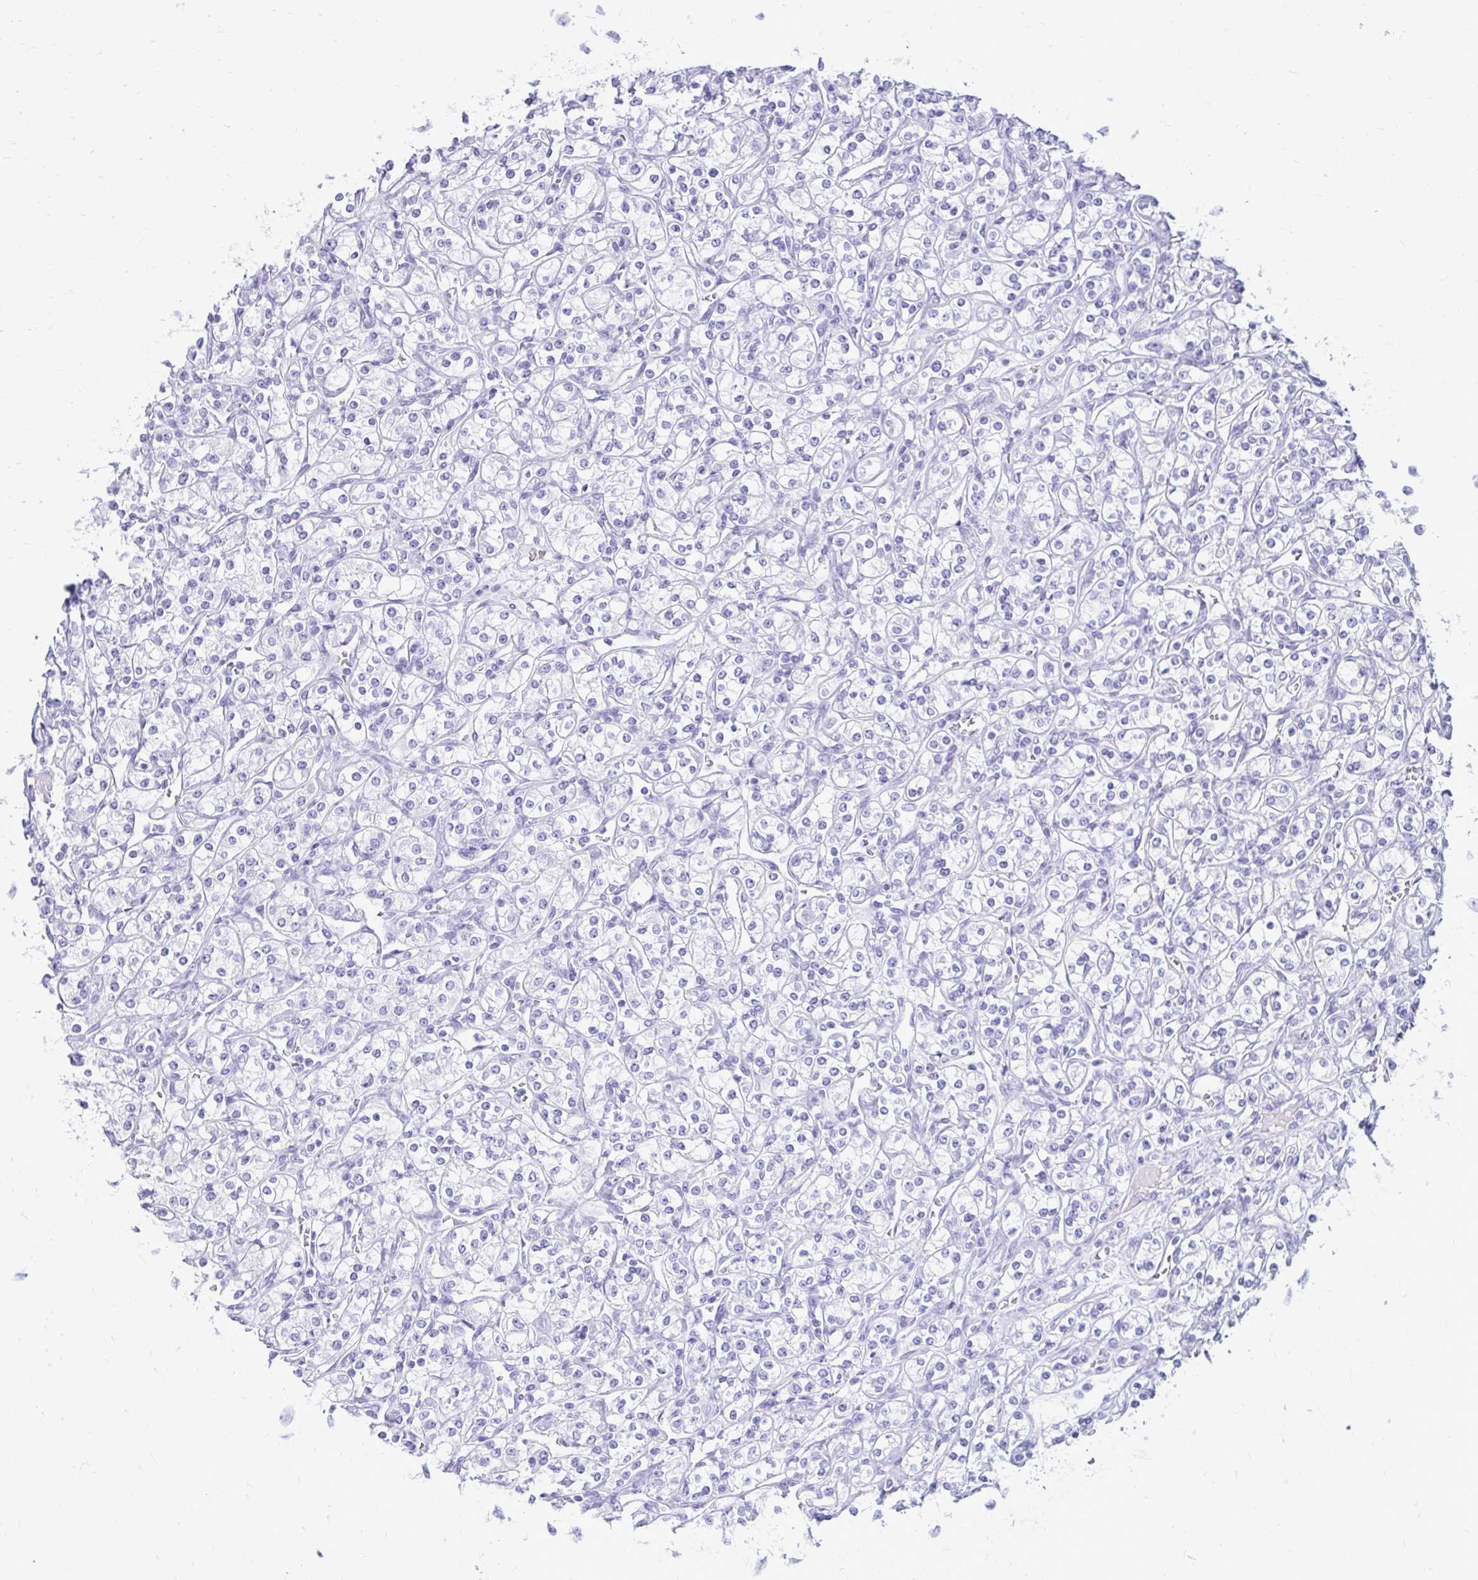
{"staining": {"intensity": "negative", "quantity": "none", "location": "none"}, "tissue": "renal cancer", "cell_type": "Tumor cells", "image_type": "cancer", "snomed": [{"axis": "morphology", "description": "Adenocarcinoma, NOS"}, {"axis": "topography", "description": "Kidney"}], "caption": "DAB (3,3'-diaminobenzidine) immunohistochemical staining of renal cancer (adenocarcinoma) displays no significant expression in tumor cells. (IHC, brightfield microscopy, high magnification).", "gene": "OR10R2", "patient": {"sex": "male", "age": 77}}